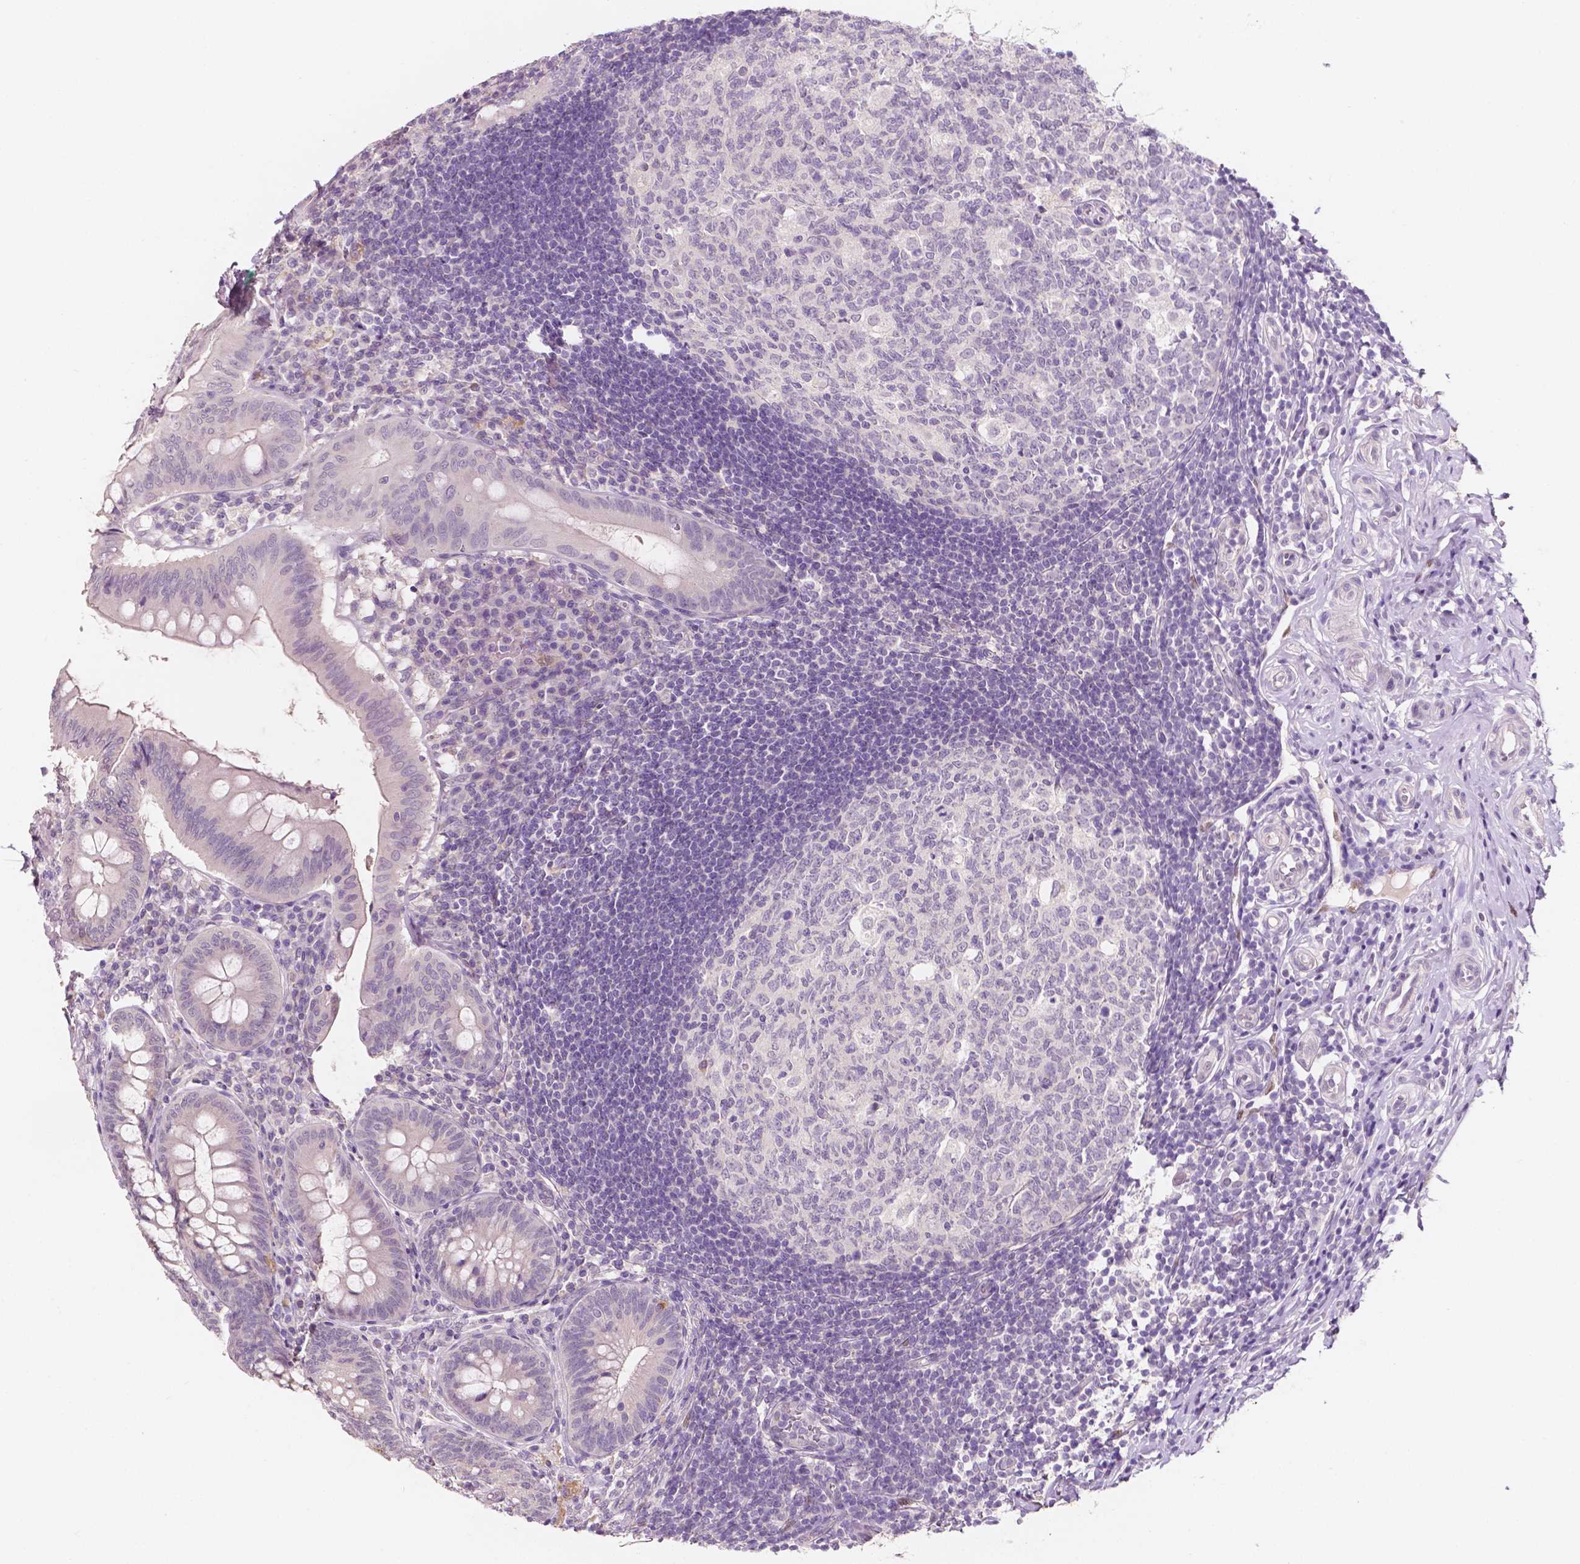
{"staining": {"intensity": "negative", "quantity": "none", "location": "none"}, "tissue": "appendix", "cell_type": "Glandular cells", "image_type": "normal", "snomed": [{"axis": "morphology", "description": "Normal tissue, NOS"}, {"axis": "morphology", "description": "Inflammation, NOS"}, {"axis": "topography", "description": "Appendix"}], "caption": "High power microscopy image of an immunohistochemistry image of normal appendix, revealing no significant positivity in glandular cells. (DAB immunohistochemistry visualized using brightfield microscopy, high magnification).", "gene": "TAL1", "patient": {"sex": "male", "age": 16}}